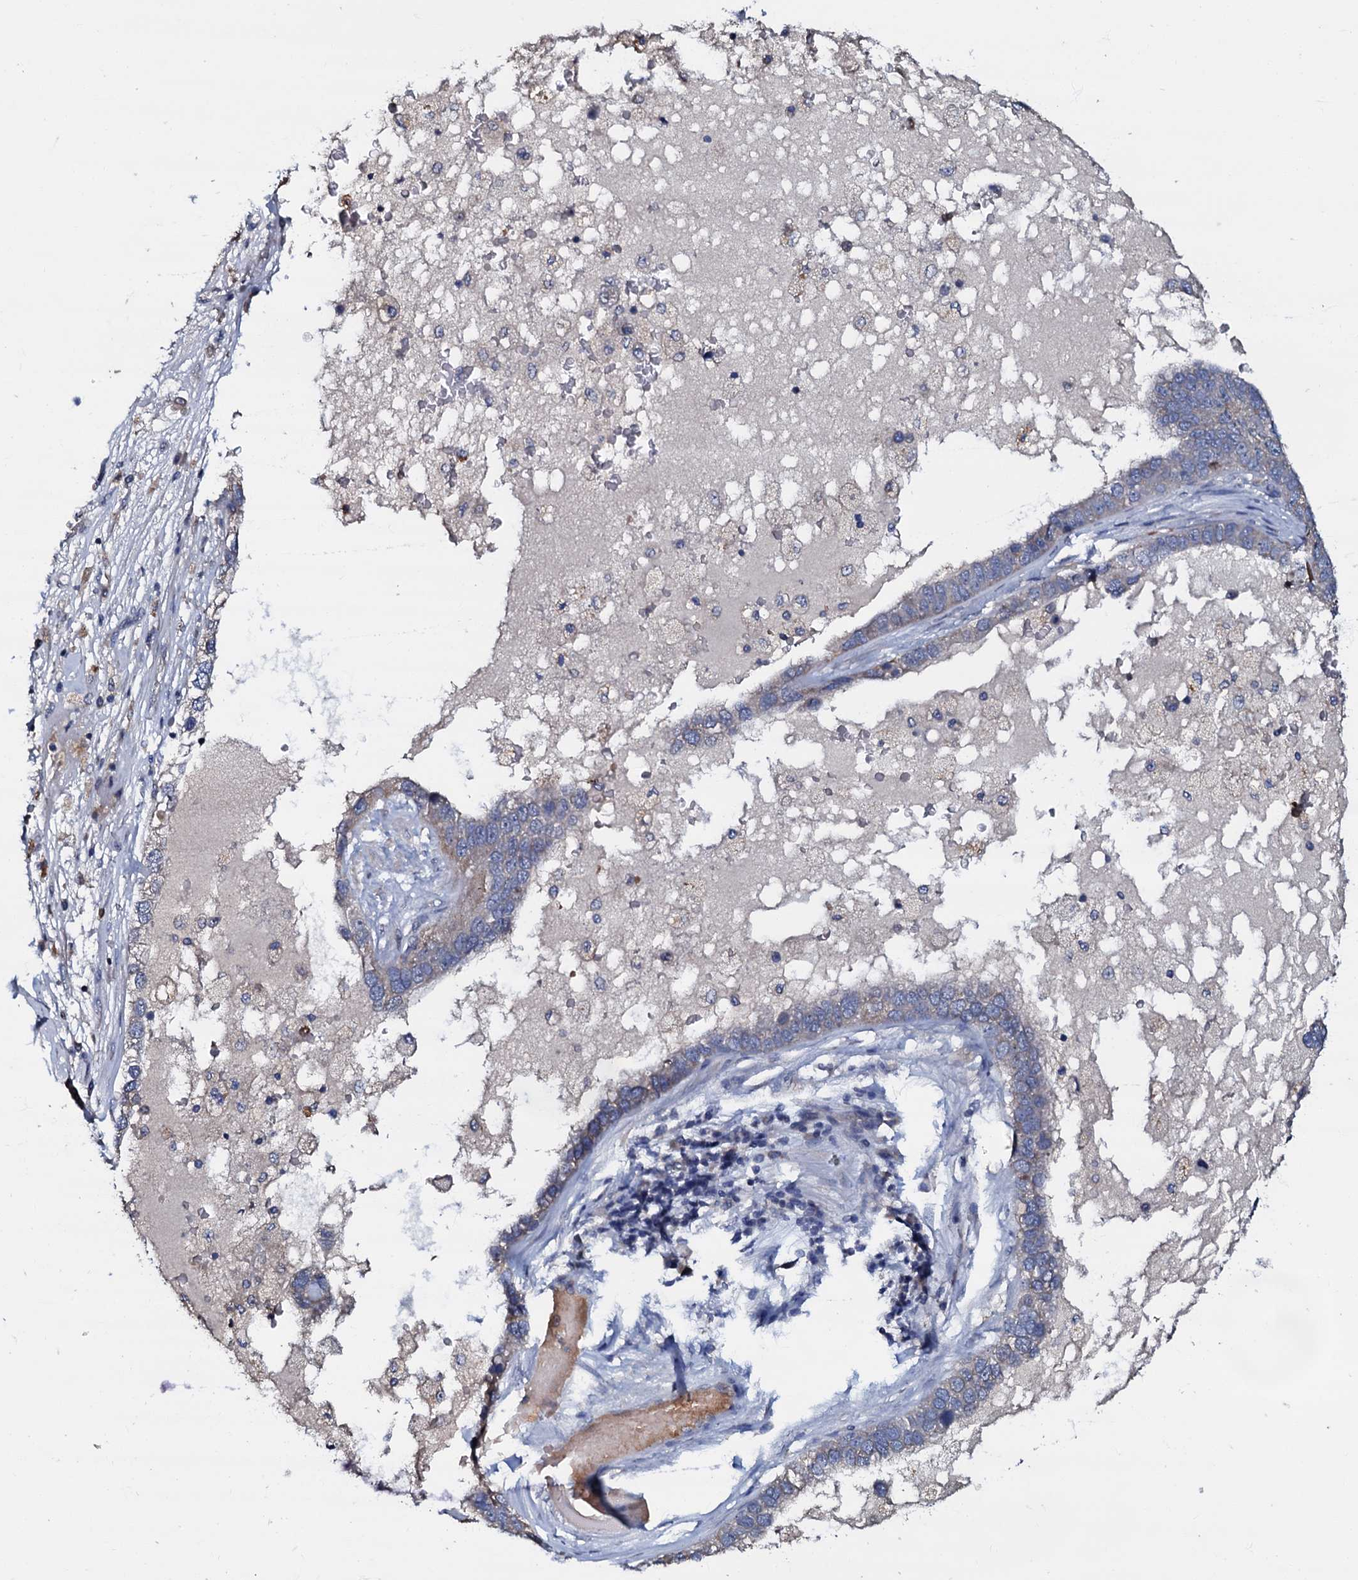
{"staining": {"intensity": "weak", "quantity": "<25%", "location": "cytoplasmic/membranous"}, "tissue": "pancreatic cancer", "cell_type": "Tumor cells", "image_type": "cancer", "snomed": [{"axis": "morphology", "description": "Adenocarcinoma, NOS"}, {"axis": "topography", "description": "Pancreas"}], "caption": "Micrograph shows no significant protein staining in tumor cells of pancreatic cancer (adenocarcinoma).", "gene": "CPNE2", "patient": {"sex": "female", "age": 61}}